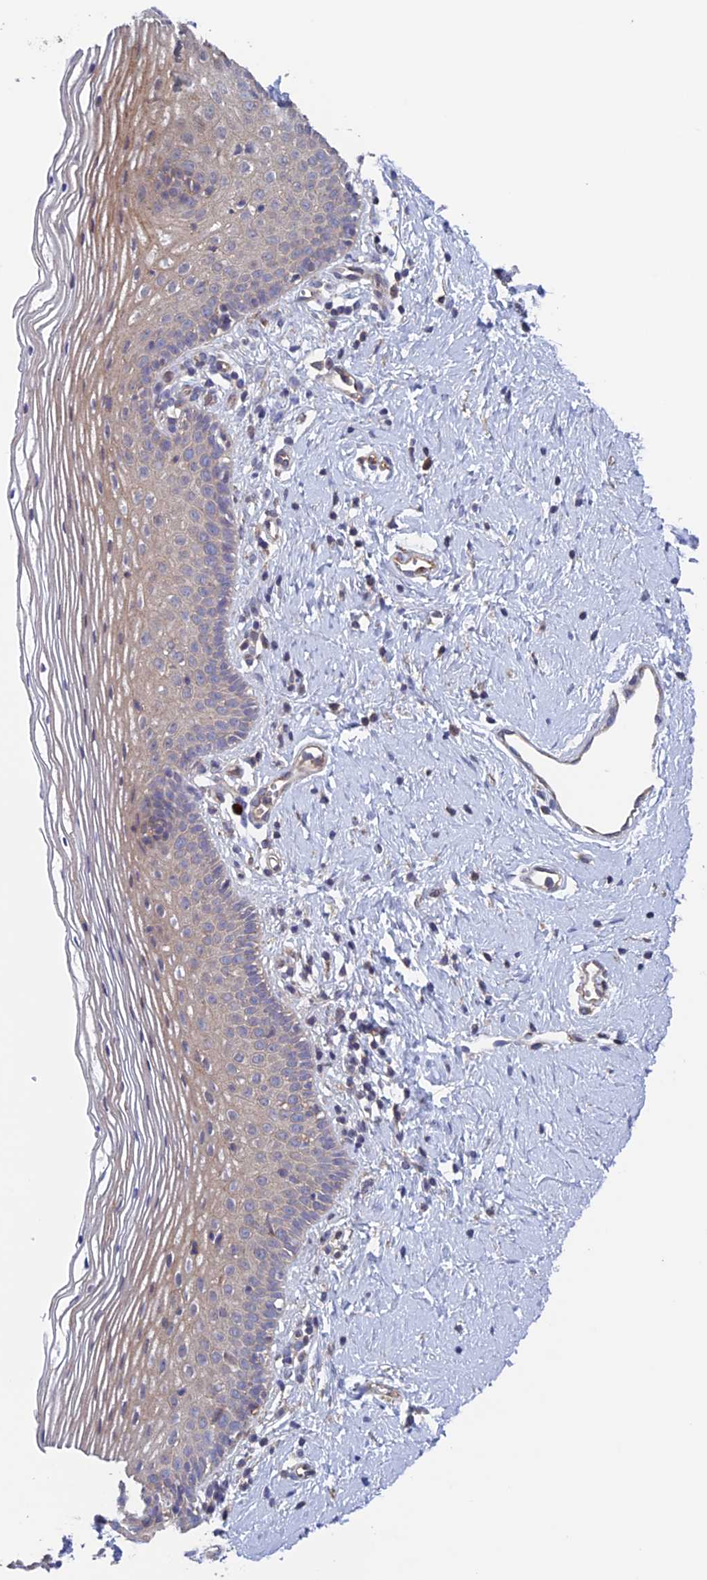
{"staining": {"intensity": "weak", "quantity": "<25%", "location": "cytoplasmic/membranous"}, "tissue": "vagina", "cell_type": "Squamous epithelial cells", "image_type": "normal", "snomed": [{"axis": "morphology", "description": "Normal tissue, NOS"}, {"axis": "topography", "description": "Vagina"}], "caption": "This is an immunohistochemistry (IHC) image of unremarkable human vagina. There is no staining in squamous epithelial cells.", "gene": "NUDT16L1", "patient": {"sex": "female", "age": 32}}